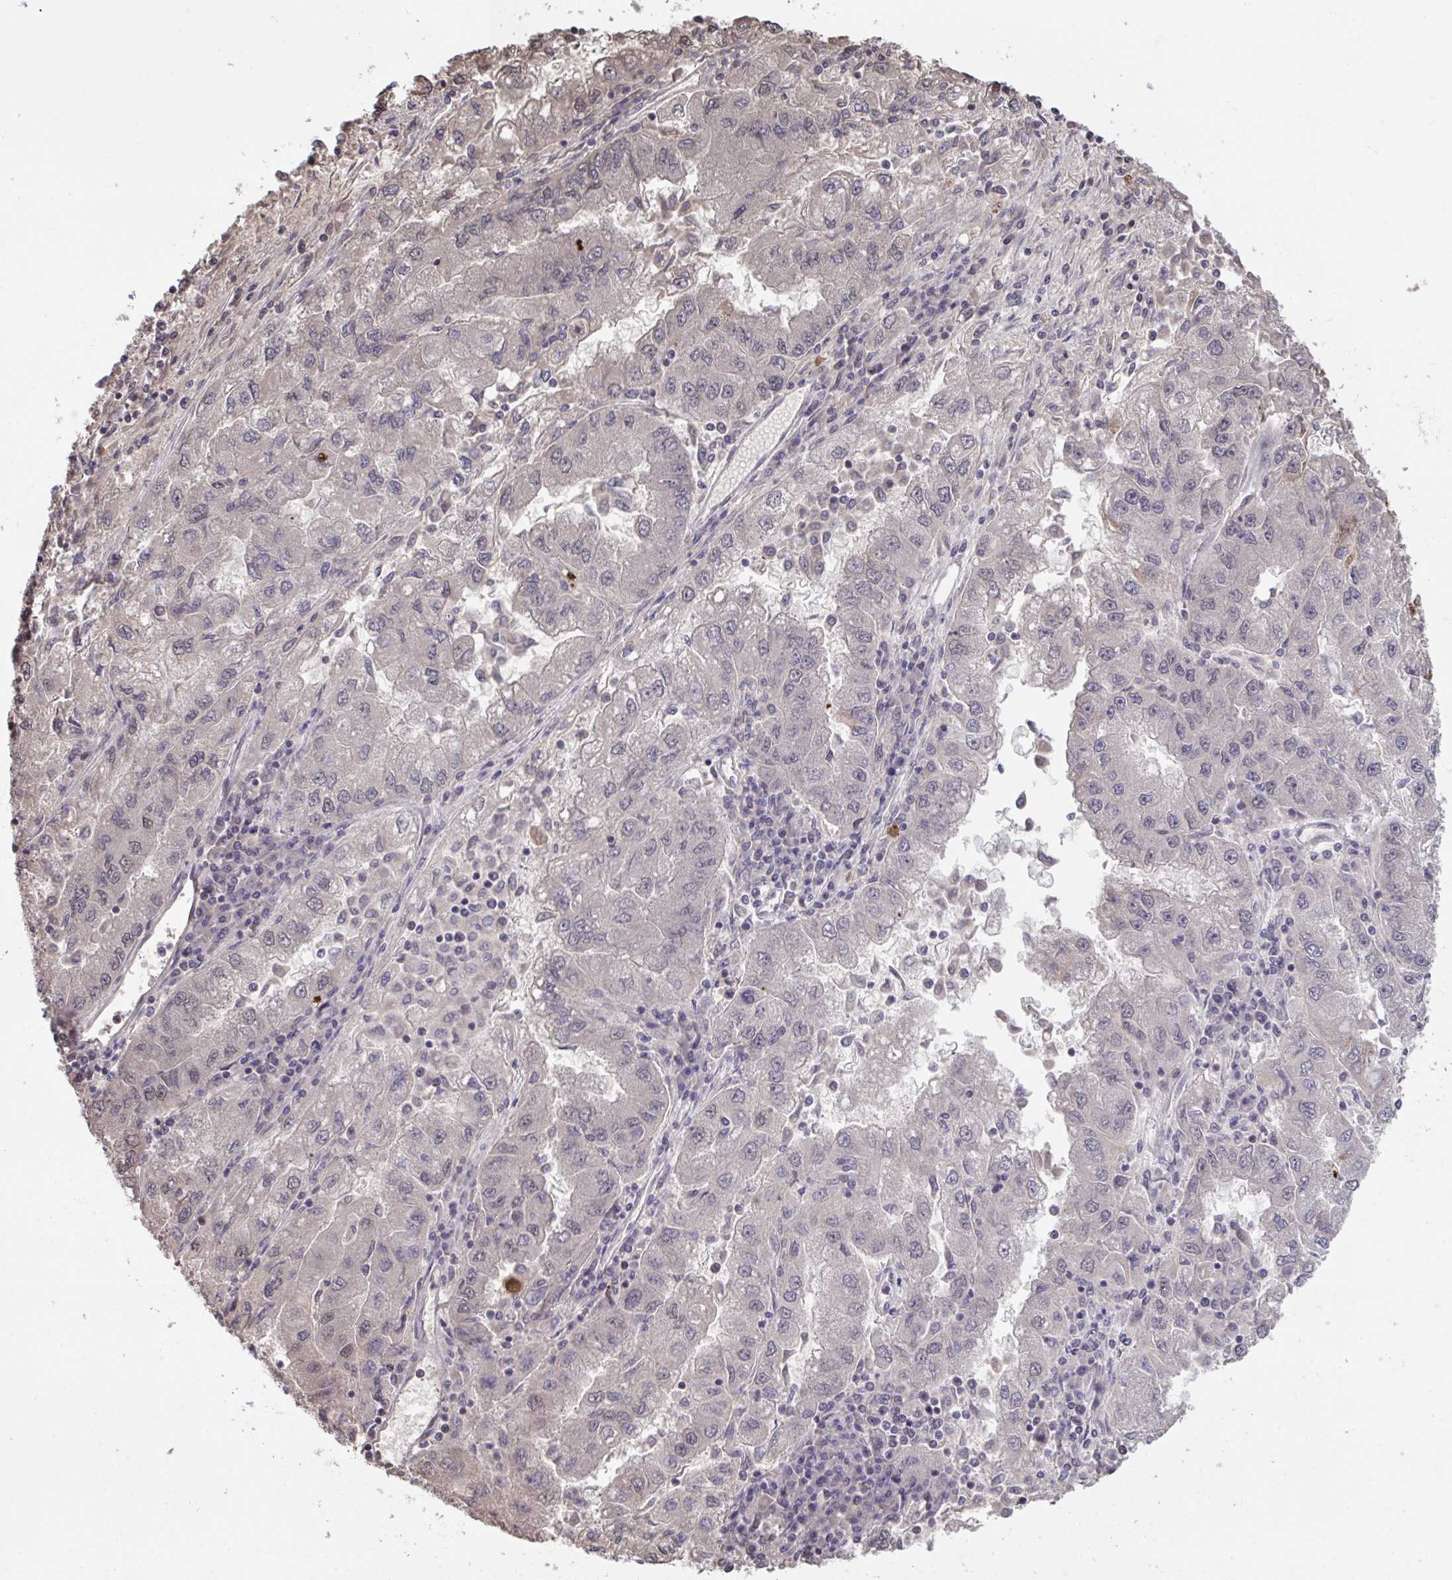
{"staining": {"intensity": "weak", "quantity": "25%-75%", "location": "nuclear"}, "tissue": "lung cancer", "cell_type": "Tumor cells", "image_type": "cancer", "snomed": [{"axis": "morphology", "description": "Adenocarcinoma, NOS"}, {"axis": "morphology", "description": "Adenocarcinoma primary or metastatic"}, {"axis": "topography", "description": "Lung"}], "caption": "This photomicrograph reveals immunohistochemistry (IHC) staining of human lung cancer (adenocarcinoma primary or metastatic), with low weak nuclear positivity in approximately 25%-75% of tumor cells.", "gene": "HNRNPDL", "patient": {"sex": "male", "age": 74}}